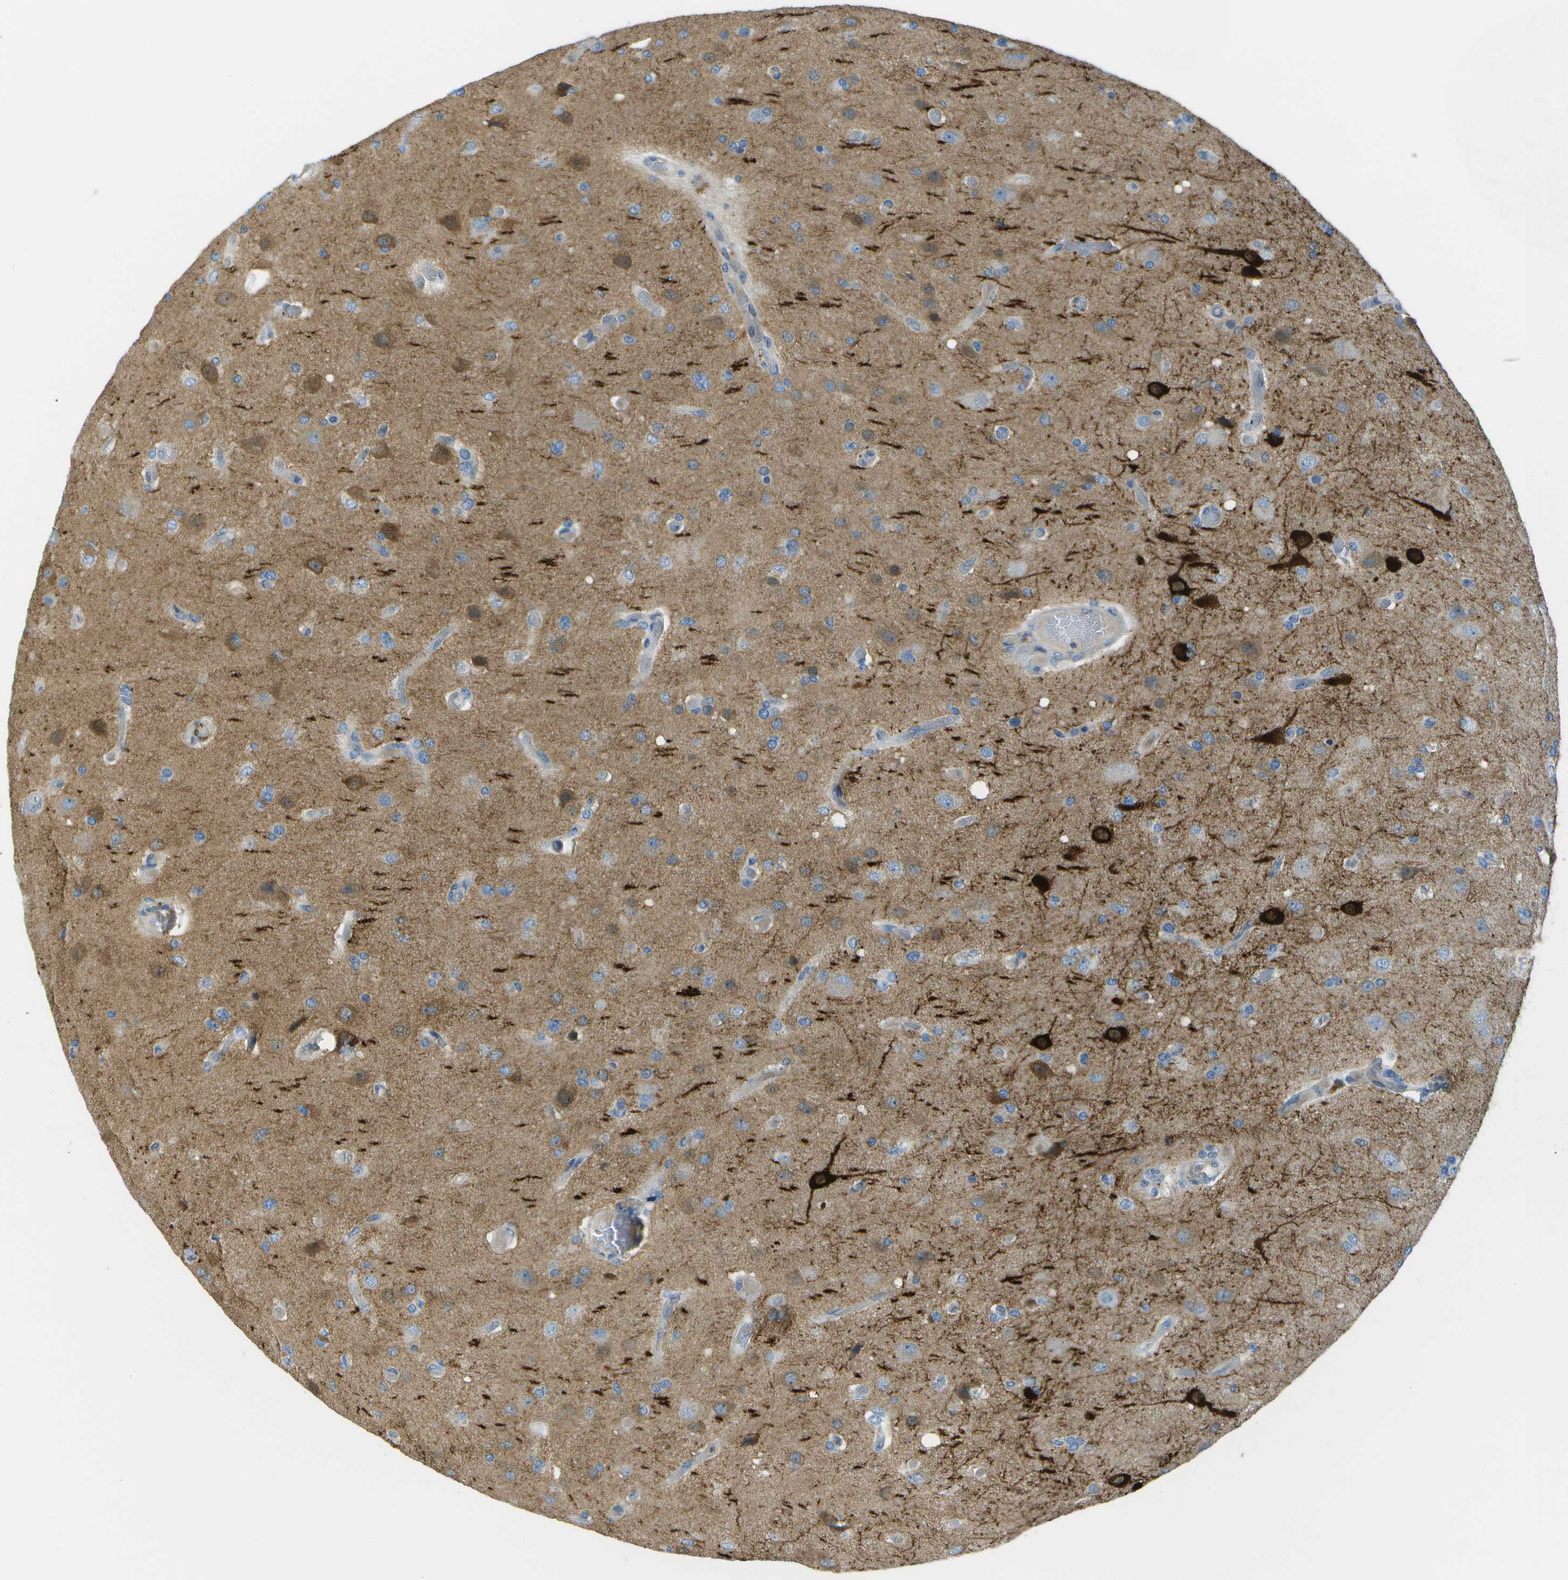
{"staining": {"intensity": "moderate", "quantity": "25%-75%", "location": "cytoplasmic/membranous"}, "tissue": "glioma", "cell_type": "Tumor cells", "image_type": "cancer", "snomed": [{"axis": "morphology", "description": "Normal tissue, NOS"}, {"axis": "morphology", "description": "Glioma, malignant, High grade"}, {"axis": "topography", "description": "Cerebral cortex"}], "caption": "Immunohistochemical staining of human glioma displays medium levels of moderate cytoplasmic/membranous protein expression in approximately 25%-75% of tumor cells.", "gene": "LRRC66", "patient": {"sex": "male", "age": 77}}